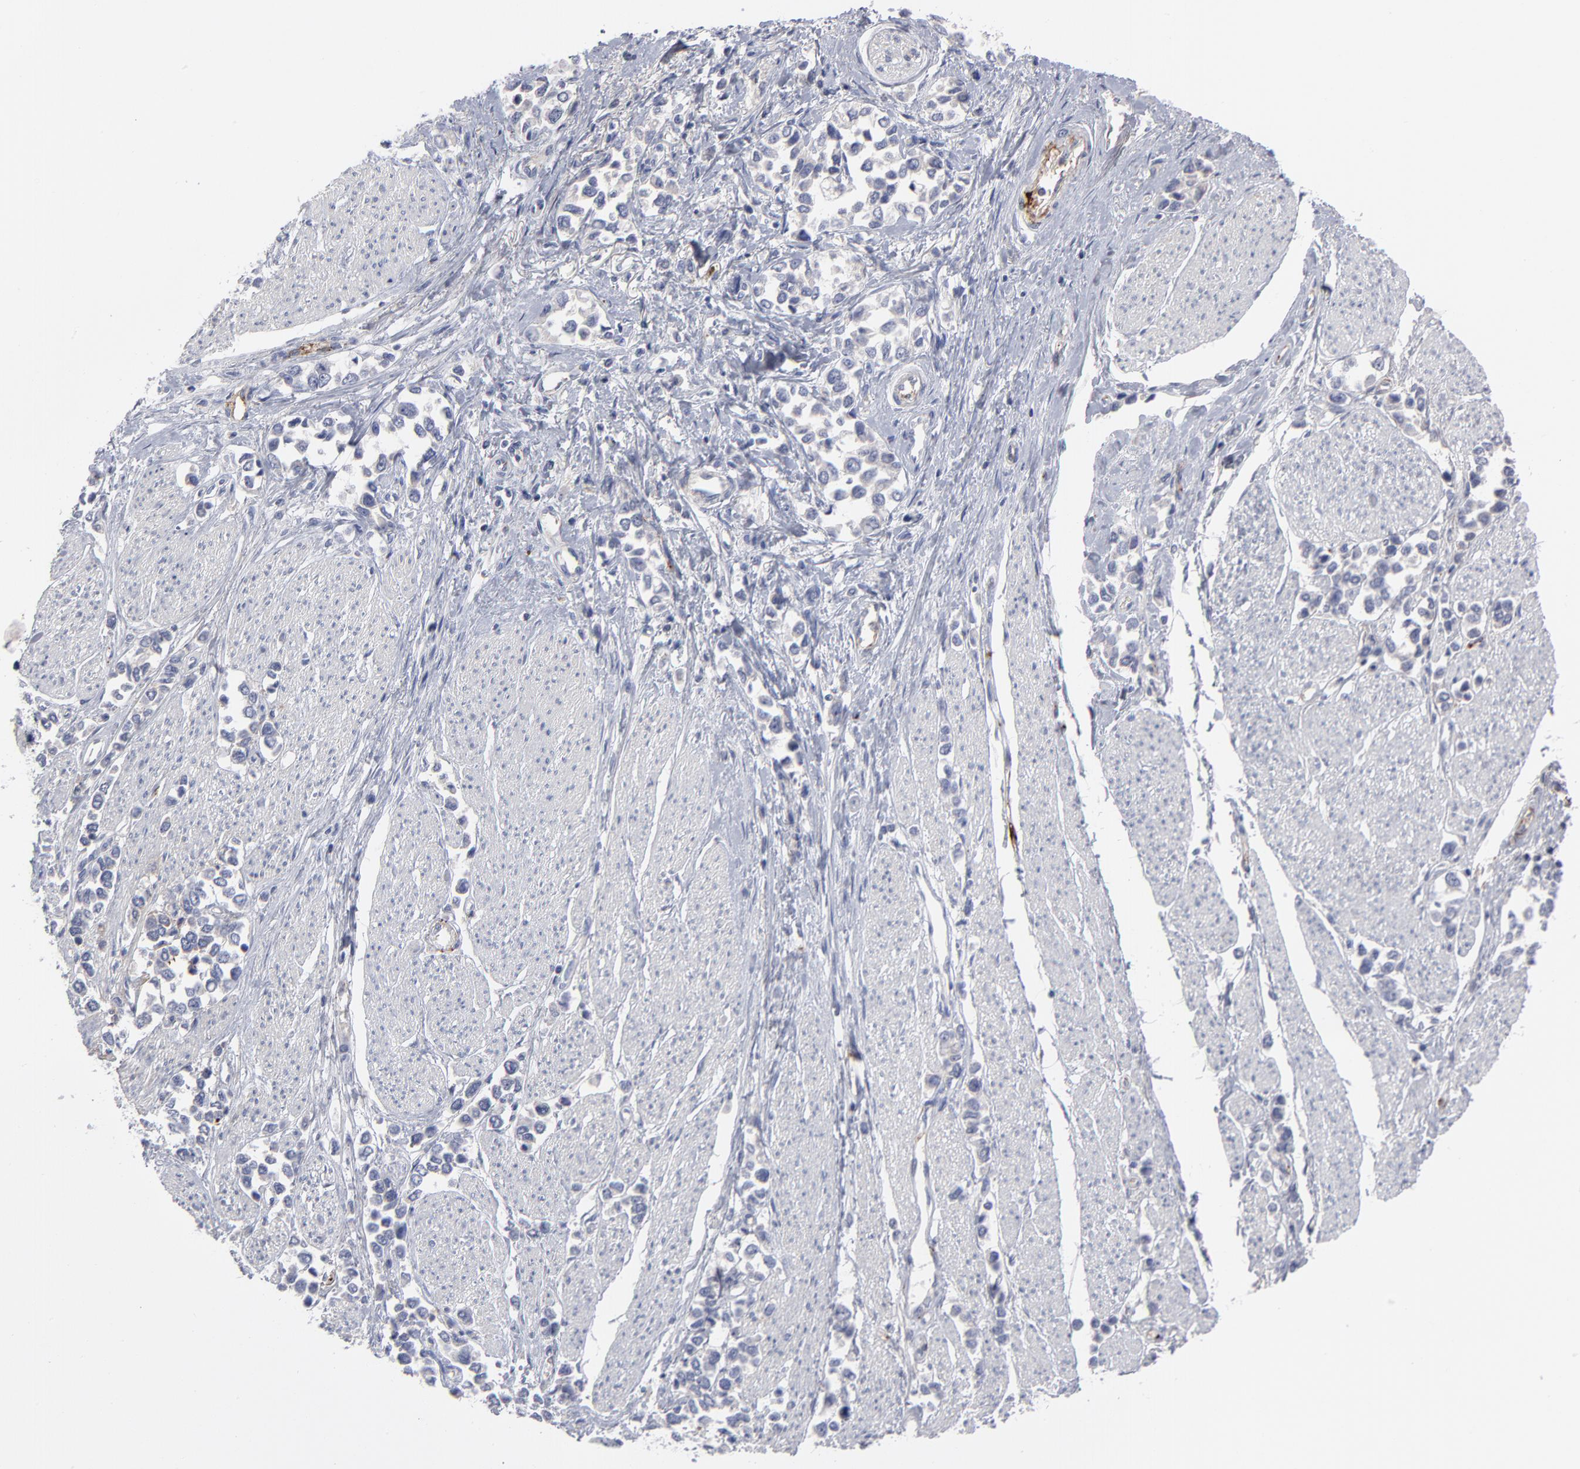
{"staining": {"intensity": "negative", "quantity": "none", "location": "none"}, "tissue": "stomach cancer", "cell_type": "Tumor cells", "image_type": "cancer", "snomed": [{"axis": "morphology", "description": "Adenocarcinoma, NOS"}, {"axis": "topography", "description": "Stomach, upper"}], "caption": "The immunohistochemistry (IHC) micrograph has no significant expression in tumor cells of stomach cancer (adenocarcinoma) tissue.", "gene": "CCR3", "patient": {"sex": "male", "age": 76}}